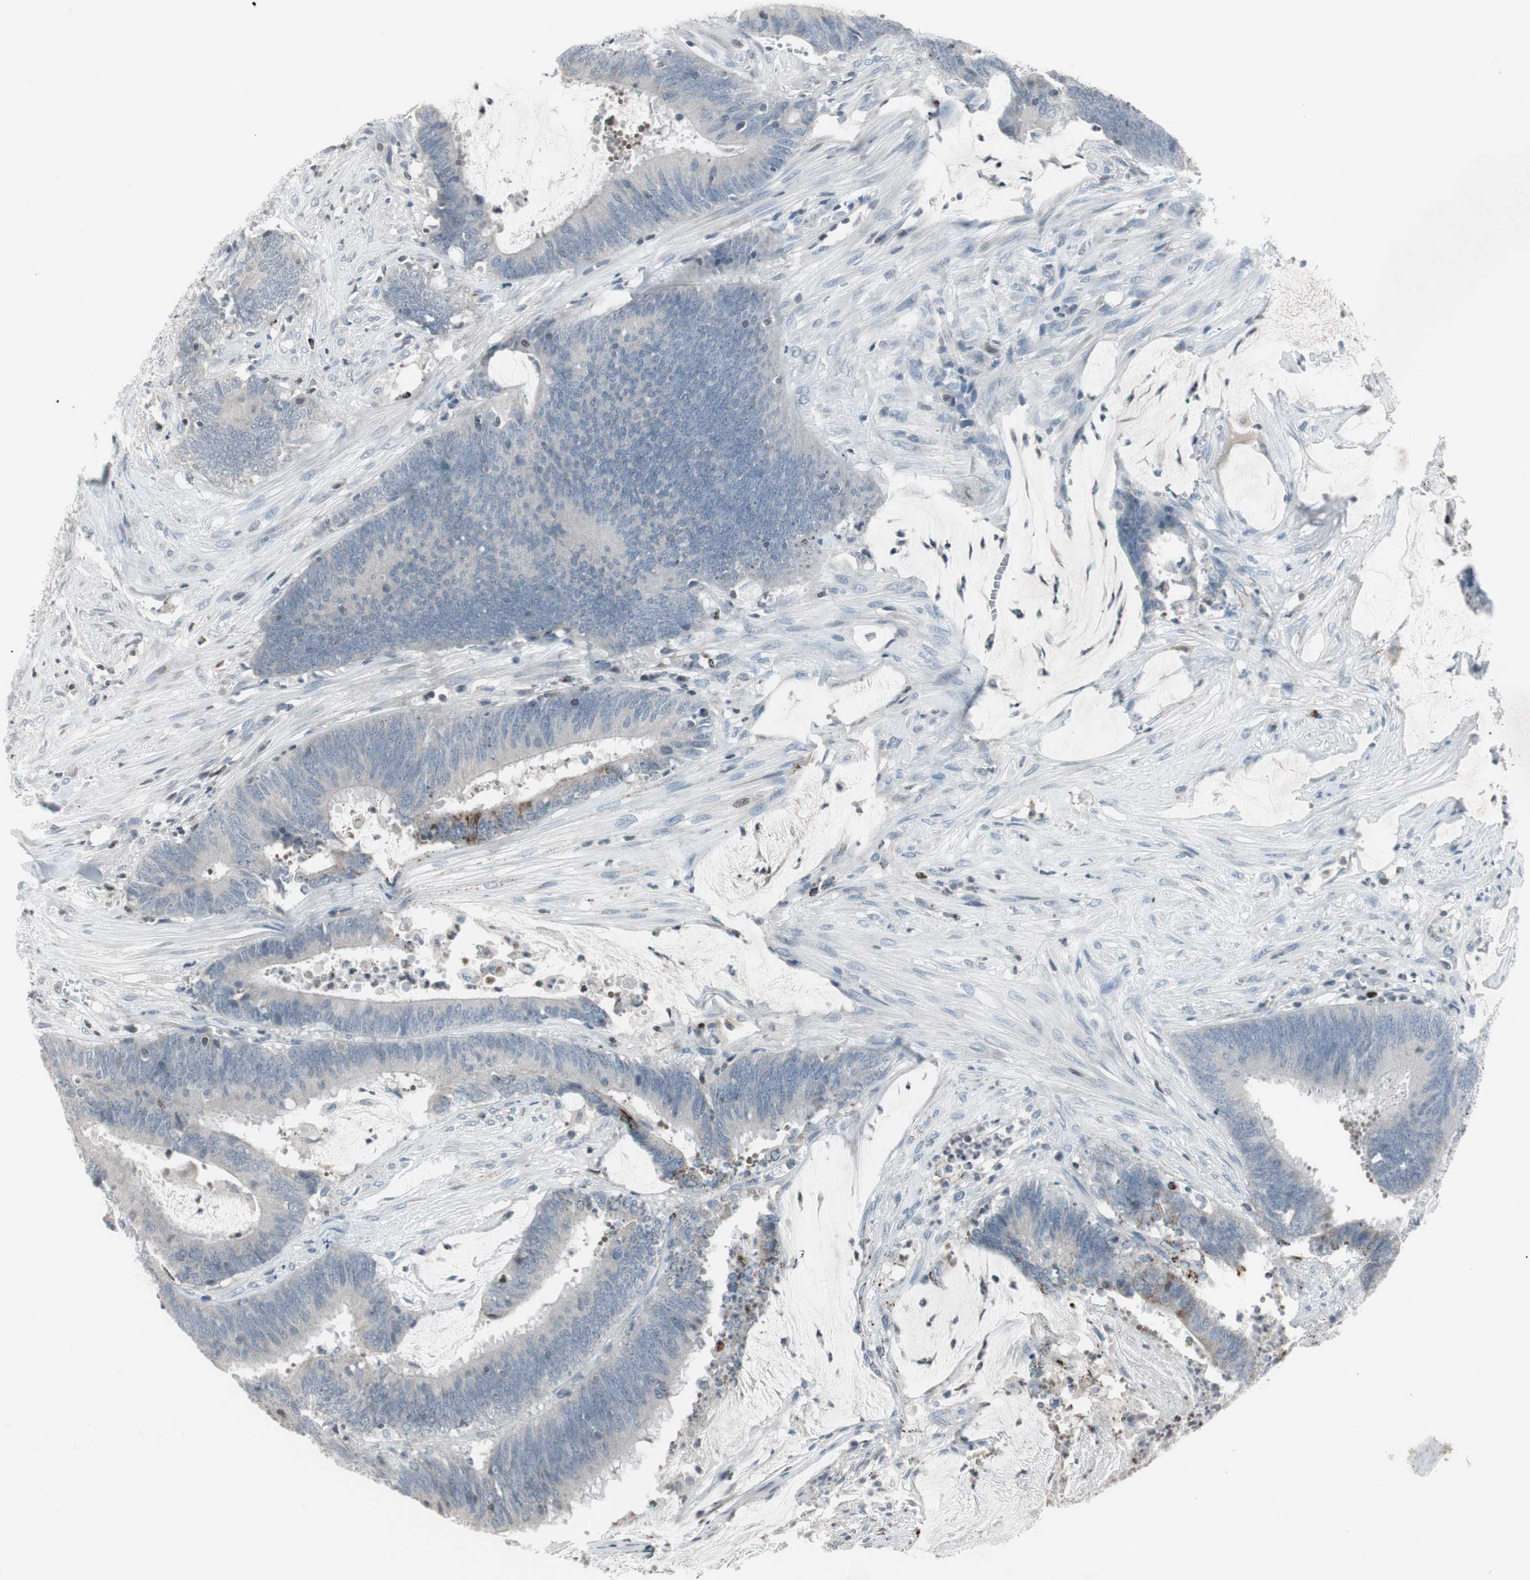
{"staining": {"intensity": "moderate", "quantity": "<25%", "location": "cytoplasmic/membranous"}, "tissue": "colorectal cancer", "cell_type": "Tumor cells", "image_type": "cancer", "snomed": [{"axis": "morphology", "description": "Adenocarcinoma, NOS"}, {"axis": "topography", "description": "Rectum"}], "caption": "DAB immunohistochemical staining of adenocarcinoma (colorectal) shows moderate cytoplasmic/membranous protein positivity in approximately <25% of tumor cells. (Stains: DAB (3,3'-diaminobenzidine) in brown, nuclei in blue, Microscopy: brightfield microscopy at high magnification).", "gene": "ARG2", "patient": {"sex": "female", "age": 66}}